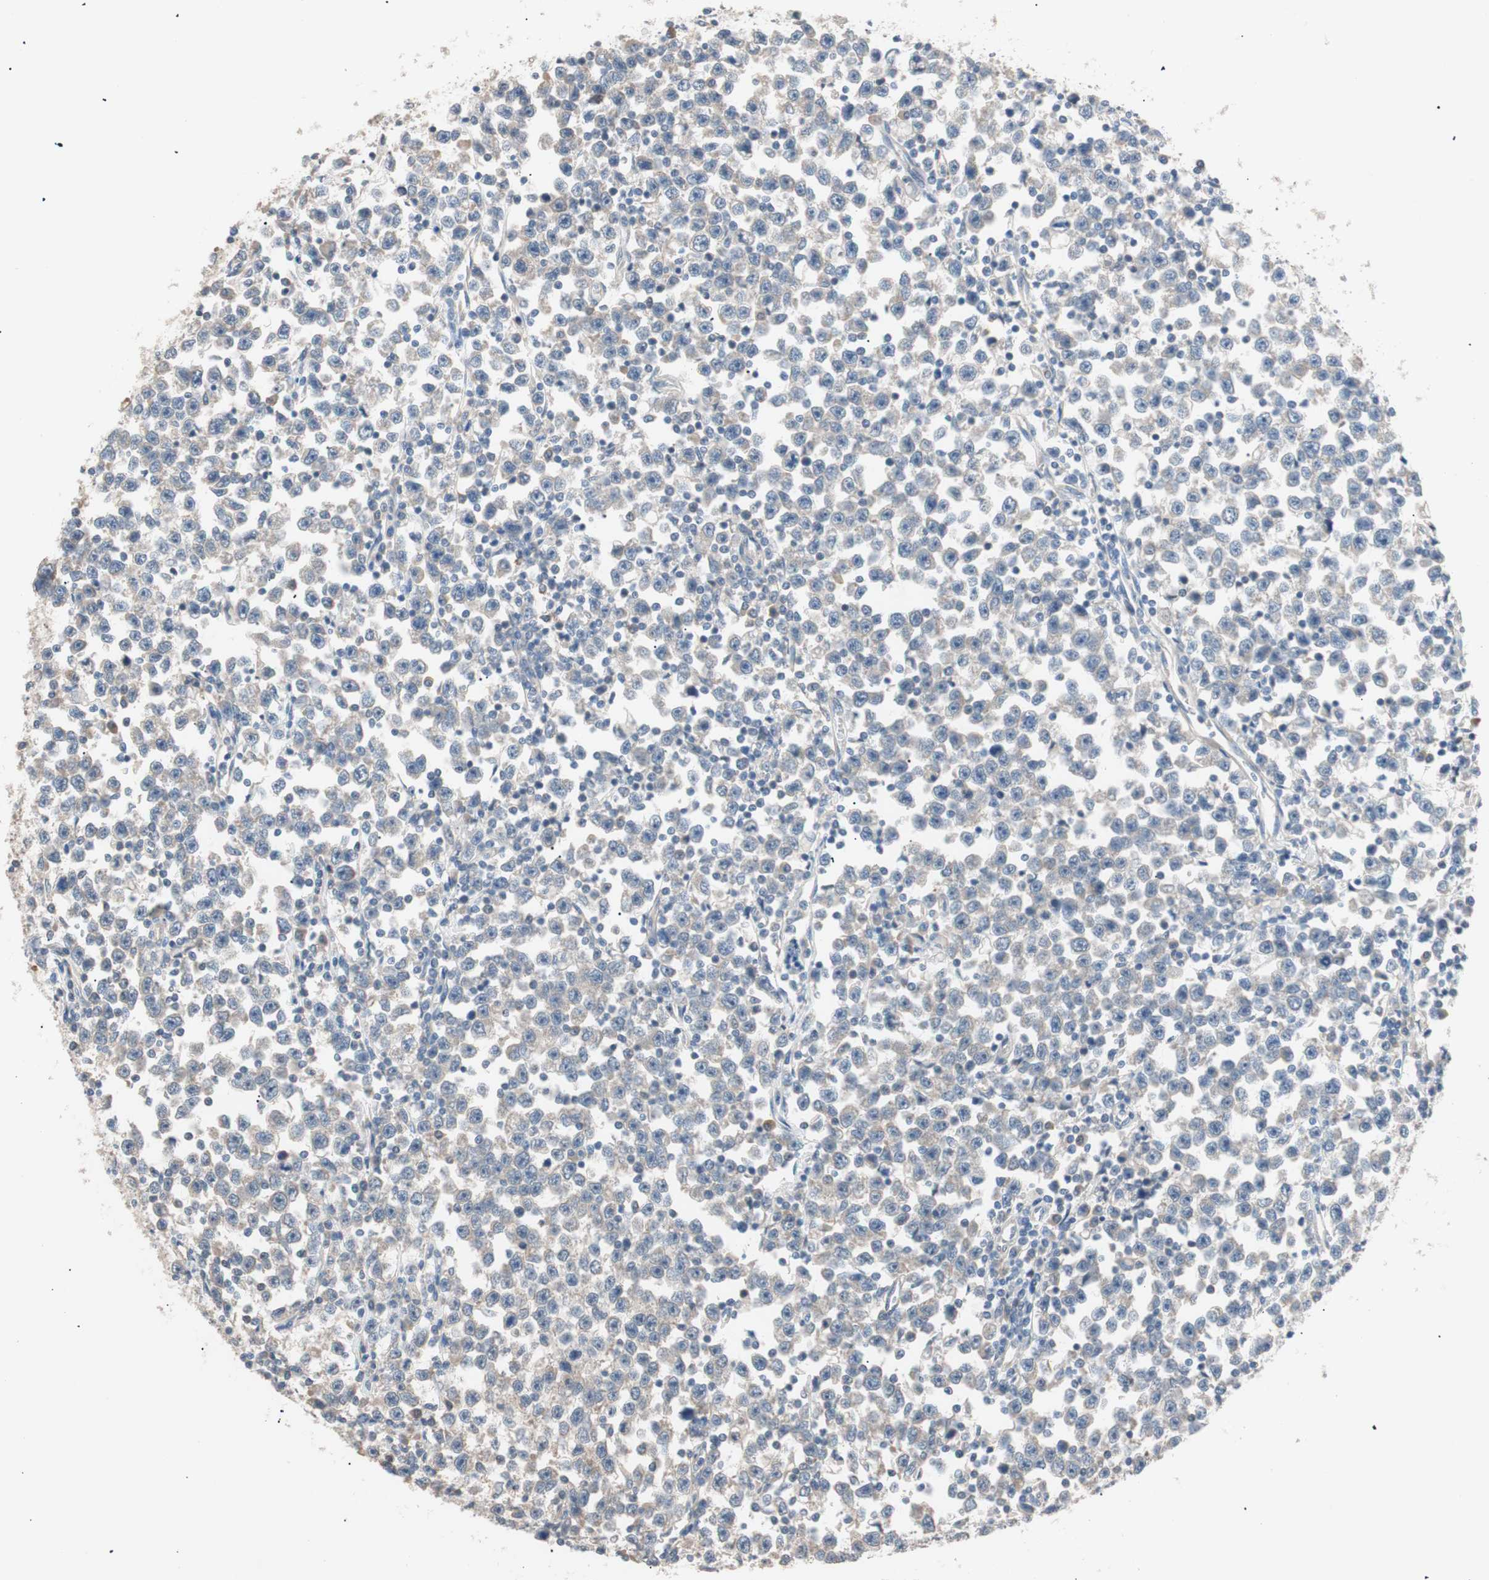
{"staining": {"intensity": "weak", "quantity": "<25%", "location": "cytoplasmic/membranous"}, "tissue": "testis cancer", "cell_type": "Tumor cells", "image_type": "cancer", "snomed": [{"axis": "morphology", "description": "Seminoma, NOS"}, {"axis": "topography", "description": "Testis"}], "caption": "Immunohistochemistry (IHC) photomicrograph of testis seminoma stained for a protein (brown), which exhibits no staining in tumor cells. Brightfield microscopy of immunohistochemistry (IHC) stained with DAB (brown) and hematoxylin (blue), captured at high magnification.", "gene": "SMG1", "patient": {"sex": "male", "age": 43}}